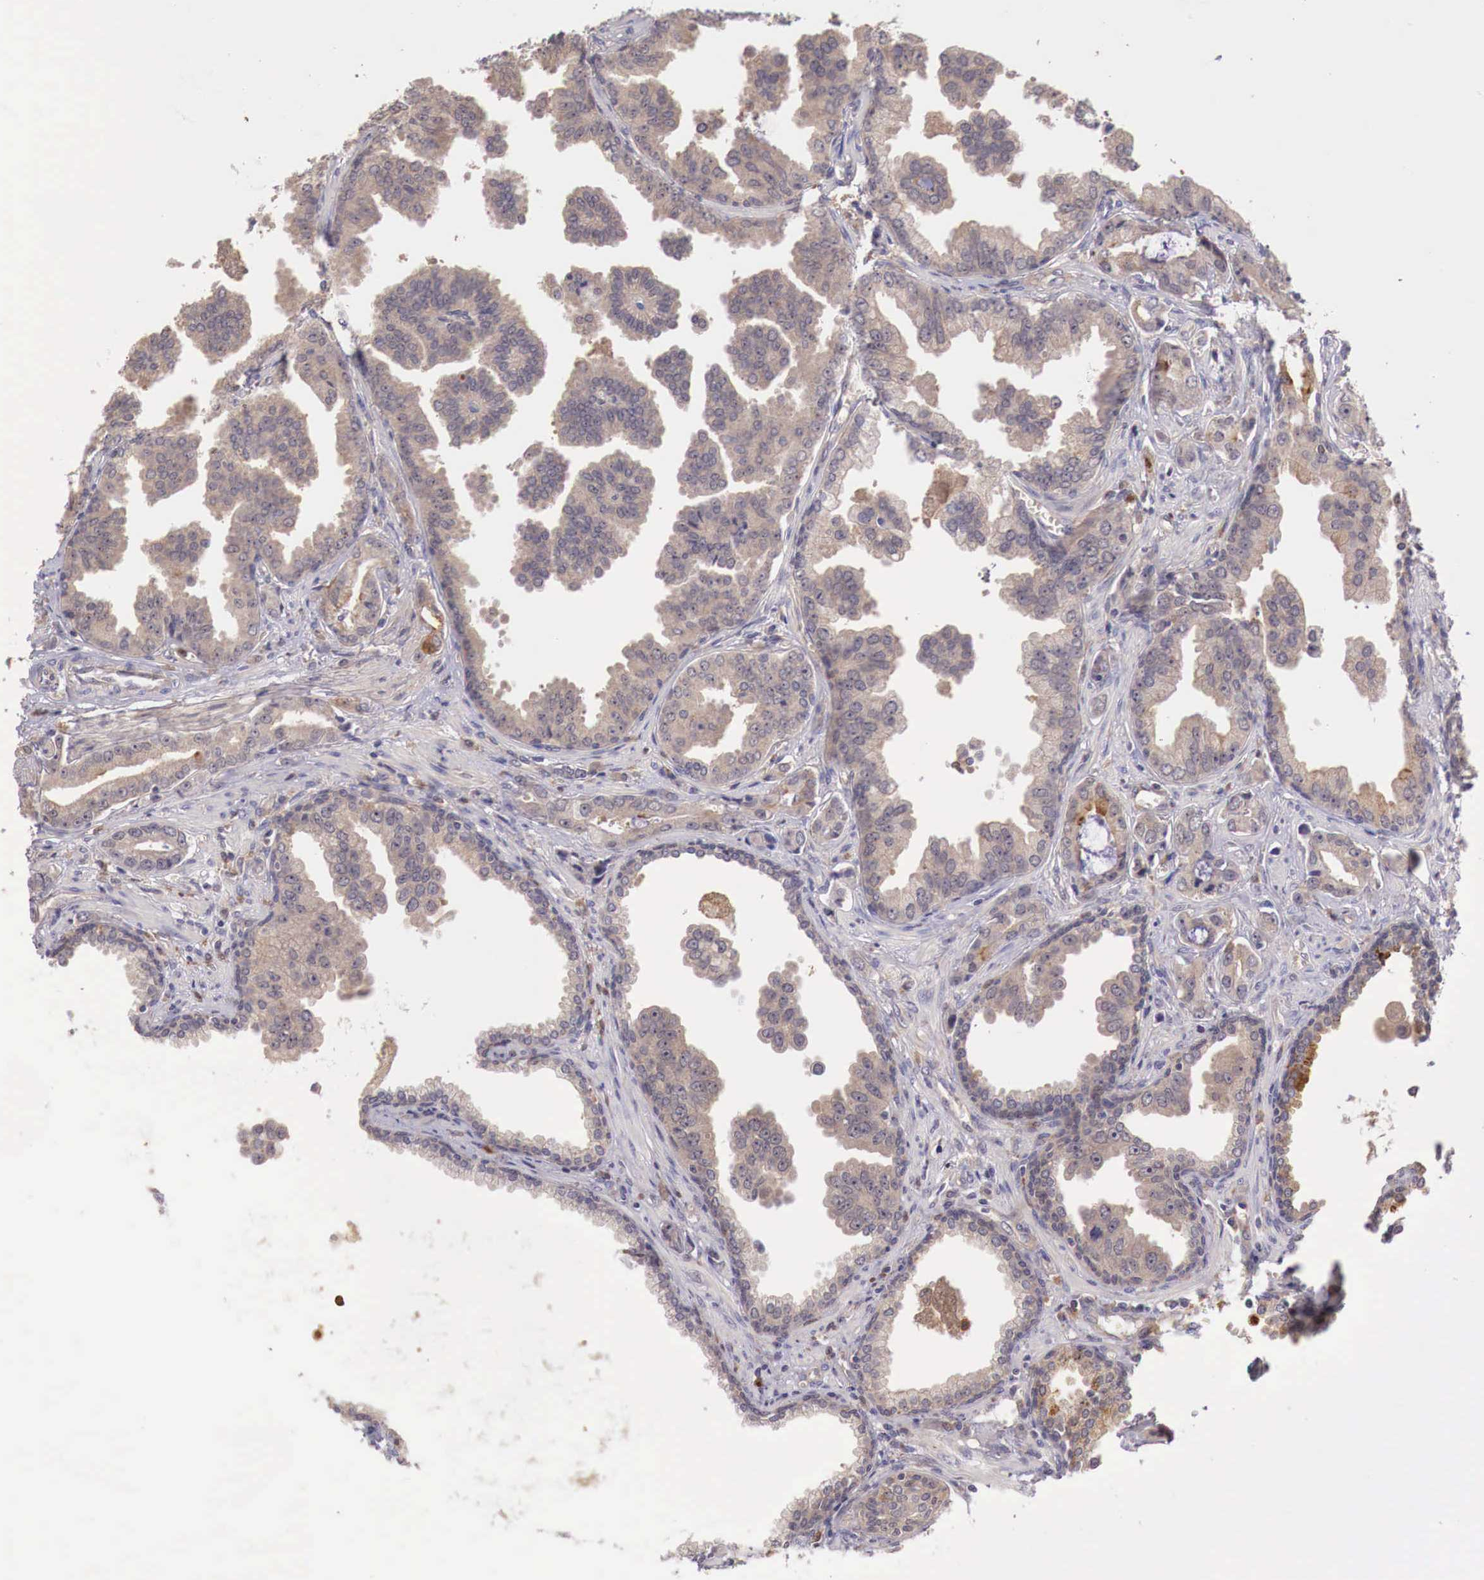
{"staining": {"intensity": "weak", "quantity": ">75%", "location": "cytoplasmic/membranous"}, "tissue": "prostate cancer", "cell_type": "Tumor cells", "image_type": "cancer", "snomed": [{"axis": "morphology", "description": "Adenocarcinoma, Low grade"}, {"axis": "topography", "description": "Prostate"}], "caption": "This image exhibits immunohistochemistry (IHC) staining of prostate cancer, with low weak cytoplasmic/membranous positivity in approximately >75% of tumor cells.", "gene": "GAB2", "patient": {"sex": "male", "age": 65}}